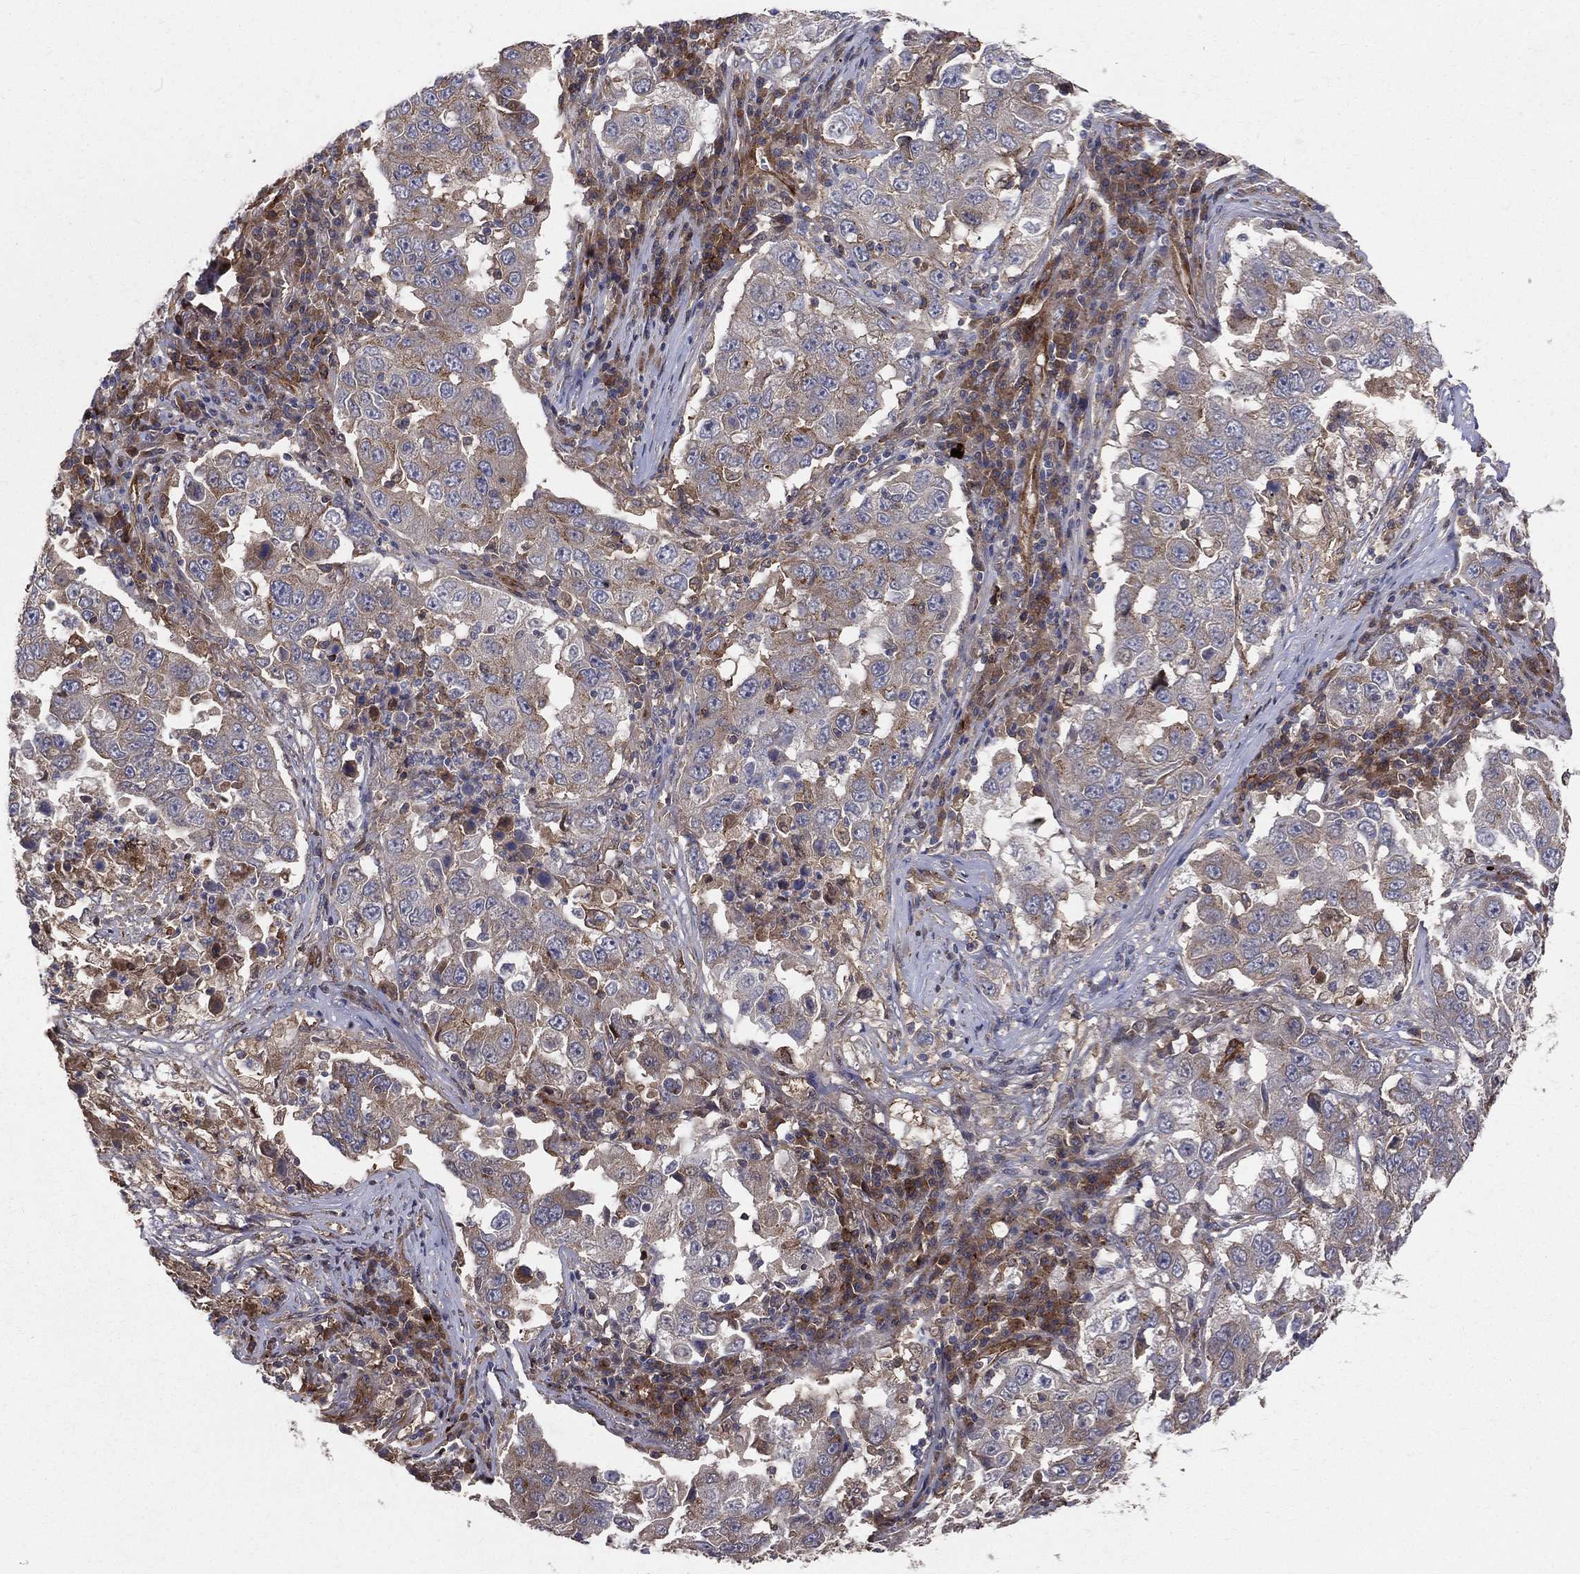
{"staining": {"intensity": "moderate", "quantity": "25%-75%", "location": "cytoplasmic/membranous"}, "tissue": "lung cancer", "cell_type": "Tumor cells", "image_type": "cancer", "snomed": [{"axis": "morphology", "description": "Adenocarcinoma, NOS"}, {"axis": "topography", "description": "Lung"}], "caption": "An immunohistochemistry (IHC) micrograph of tumor tissue is shown. Protein staining in brown highlights moderate cytoplasmic/membranous positivity in adenocarcinoma (lung) within tumor cells.", "gene": "ENTPD1", "patient": {"sex": "male", "age": 73}}